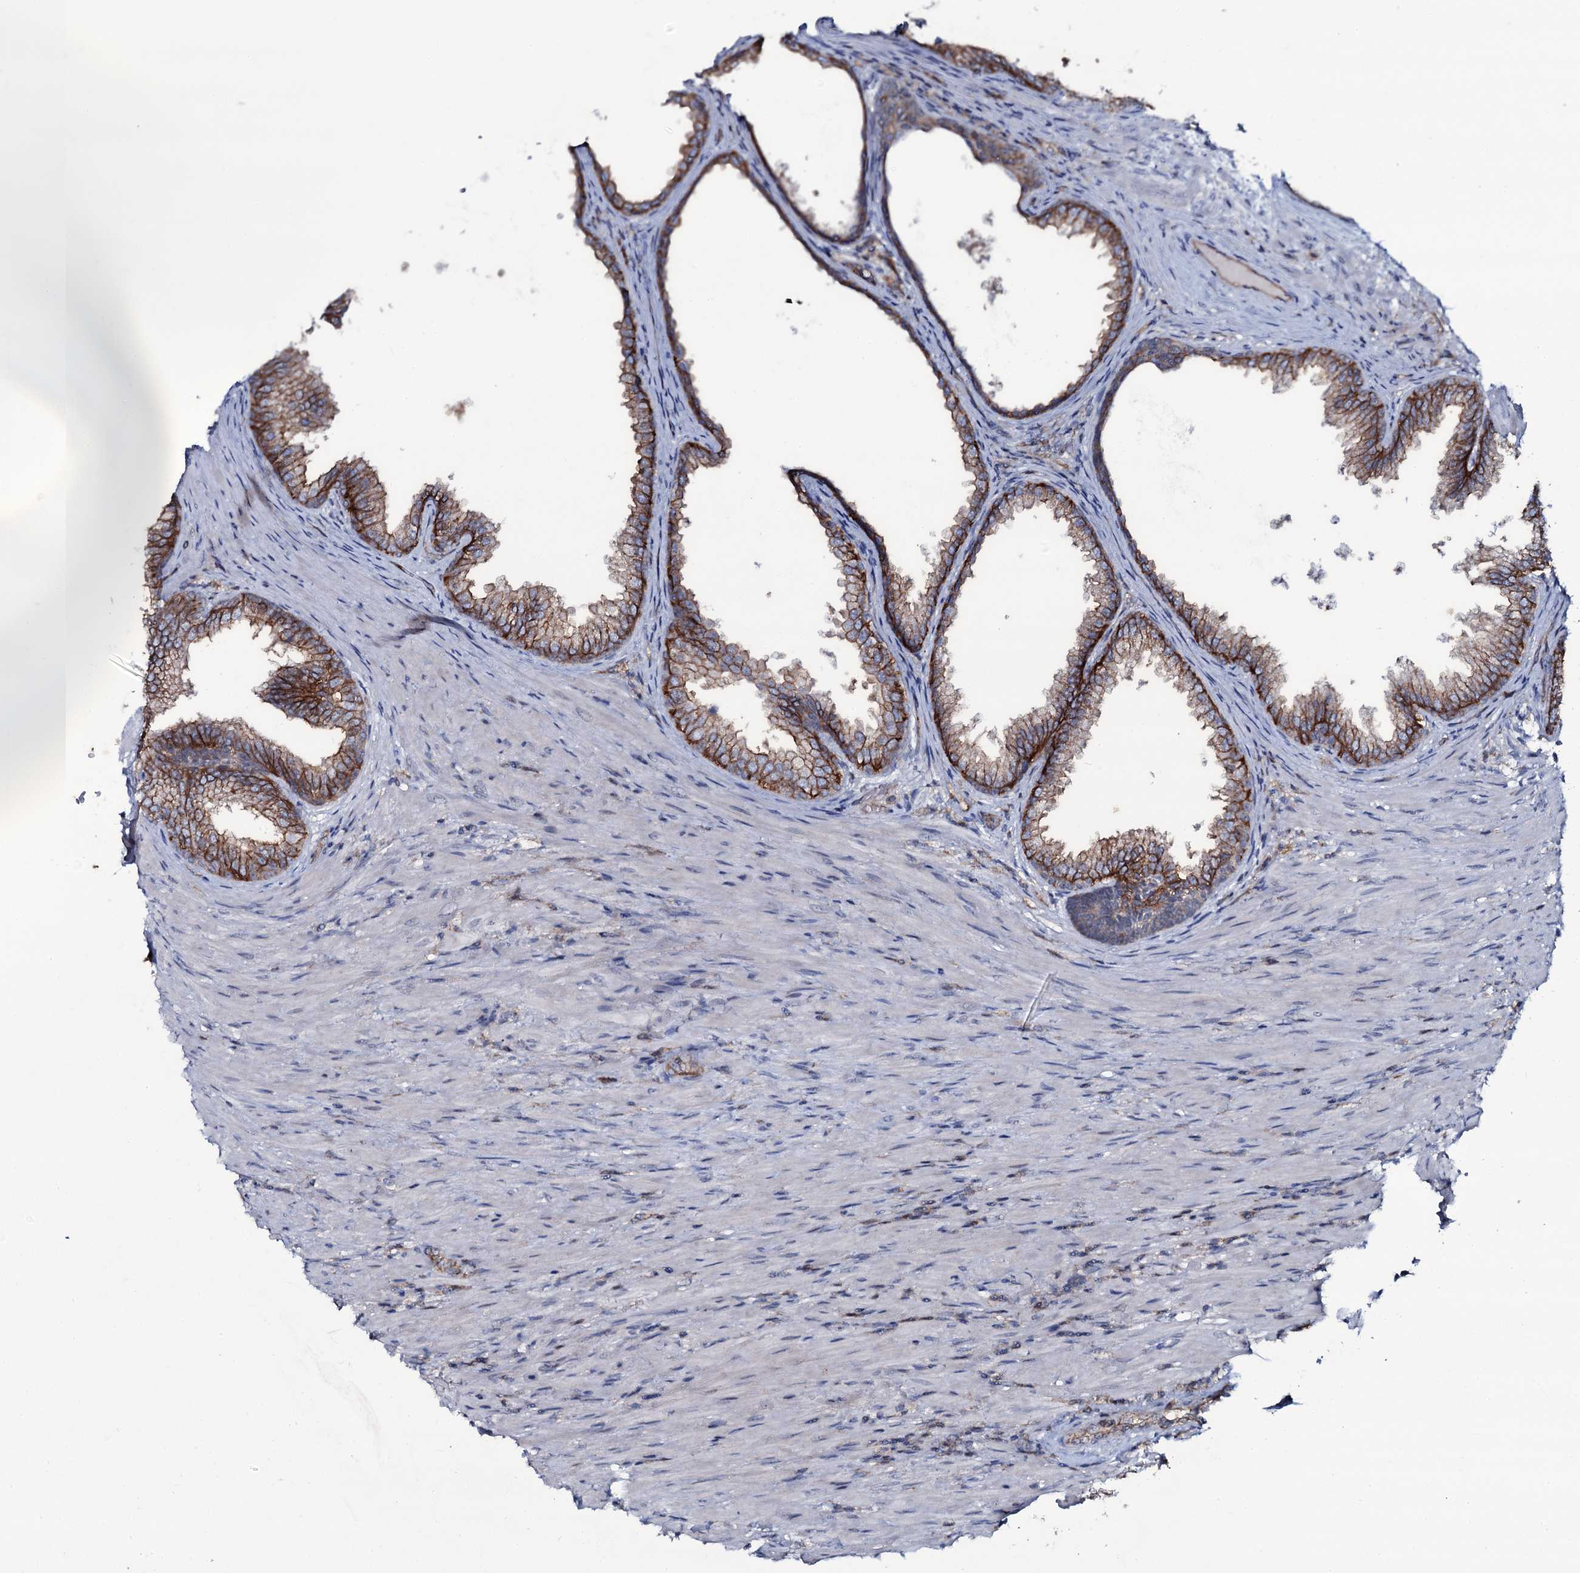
{"staining": {"intensity": "strong", "quantity": ">75%", "location": "cytoplasmic/membranous"}, "tissue": "prostate", "cell_type": "Glandular cells", "image_type": "normal", "snomed": [{"axis": "morphology", "description": "Normal tissue, NOS"}, {"axis": "topography", "description": "Prostate"}], "caption": "Immunohistochemistry (IHC) of normal human prostate reveals high levels of strong cytoplasmic/membranous staining in approximately >75% of glandular cells. The protein of interest is shown in brown color, while the nuclei are stained blue.", "gene": "SNAP23", "patient": {"sex": "male", "age": 76}}